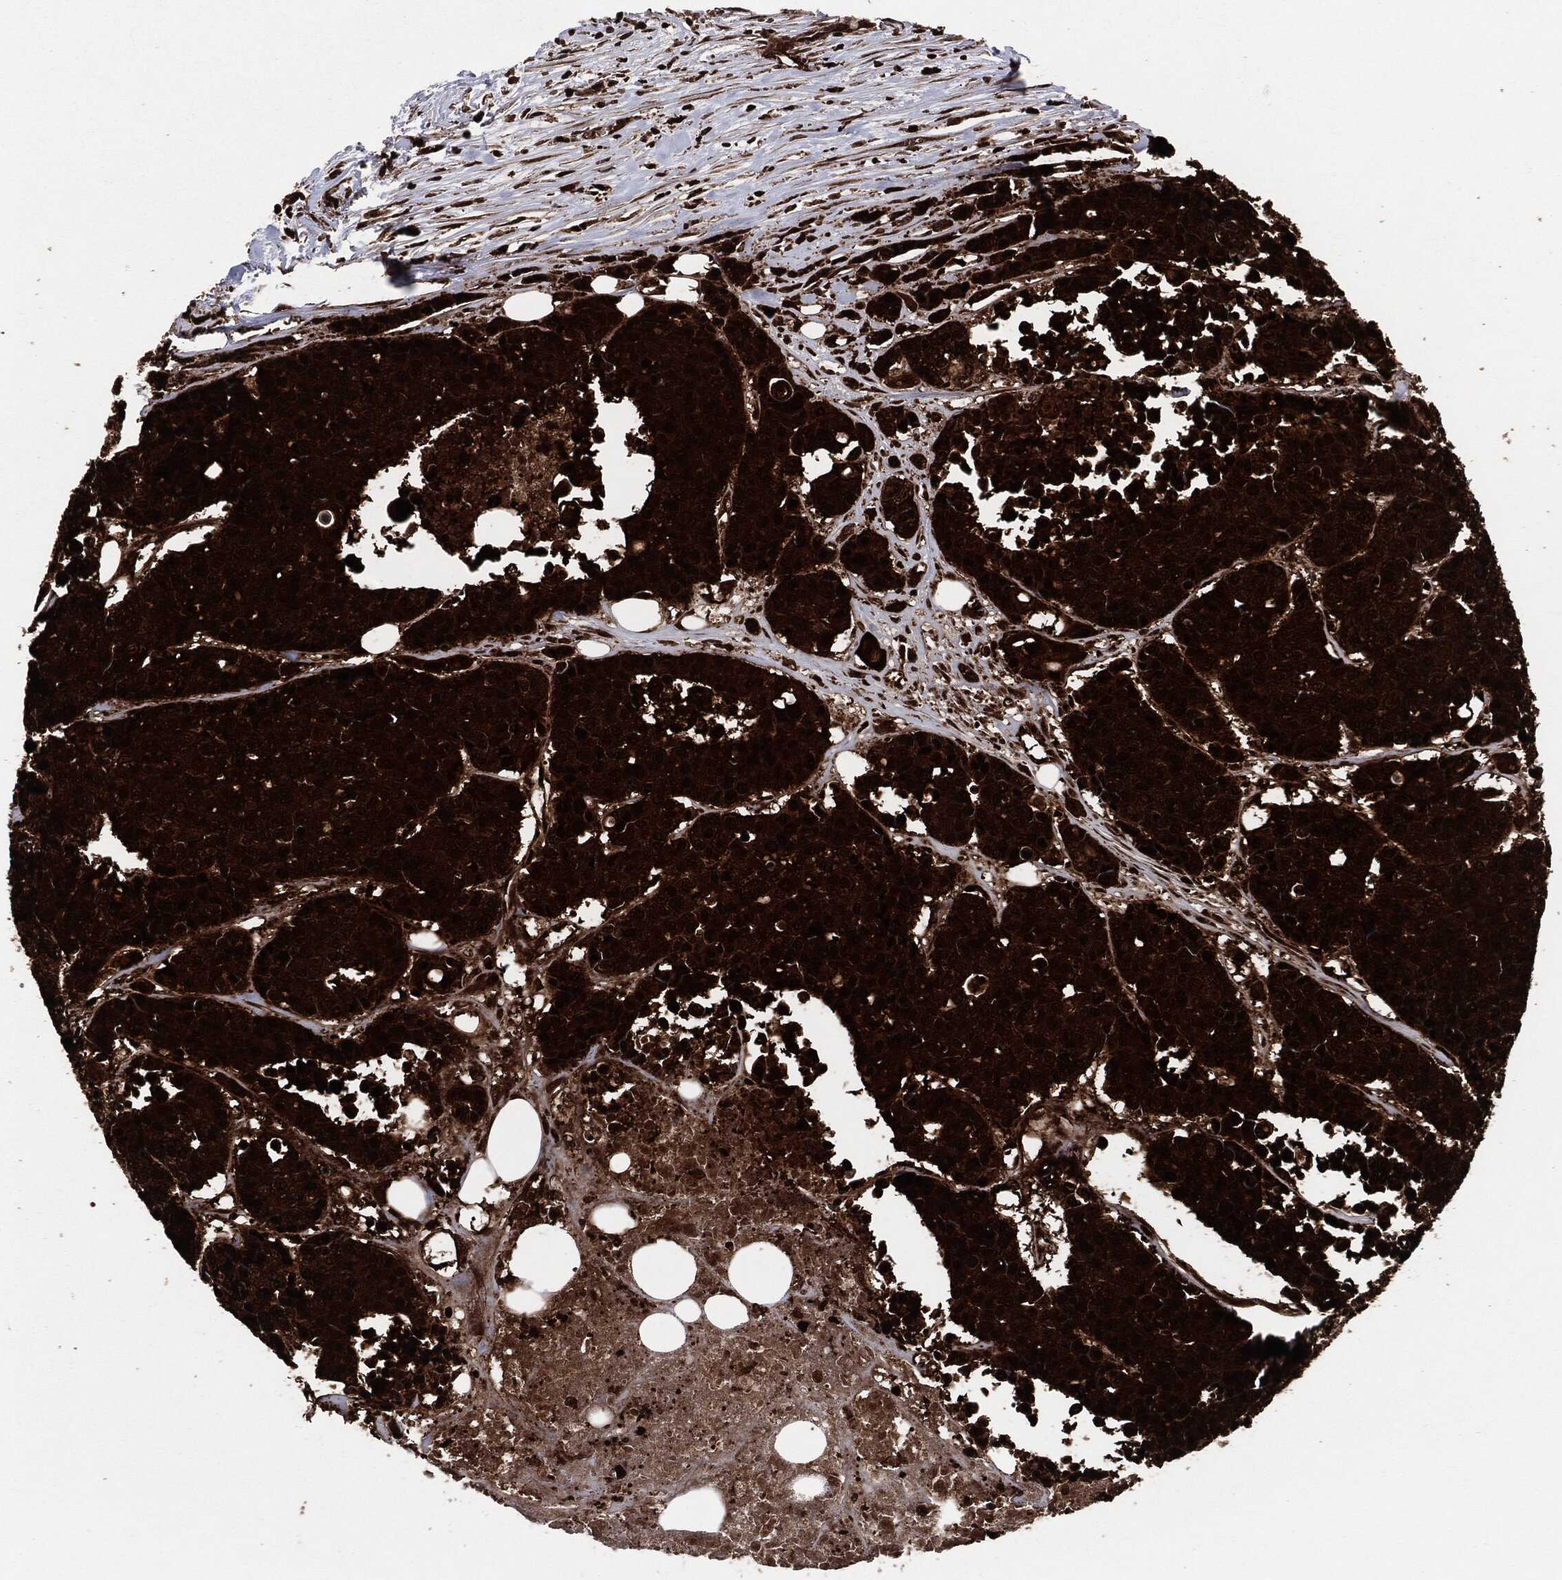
{"staining": {"intensity": "strong", "quantity": ">75%", "location": "cytoplasmic/membranous"}, "tissue": "carcinoid", "cell_type": "Tumor cells", "image_type": "cancer", "snomed": [{"axis": "morphology", "description": "Carcinoid, malignant, NOS"}, {"axis": "topography", "description": "Colon"}], "caption": "The image exhibits a brown stain indicating the presence of a protein in the cytoplasmic/membranous of tumor cells in malignant carcinoid. (Brightfield microscopy of DAB IHC at high magnification).", "gene": "YWHAB", "patient": {"sex": "male", "age": 81}}